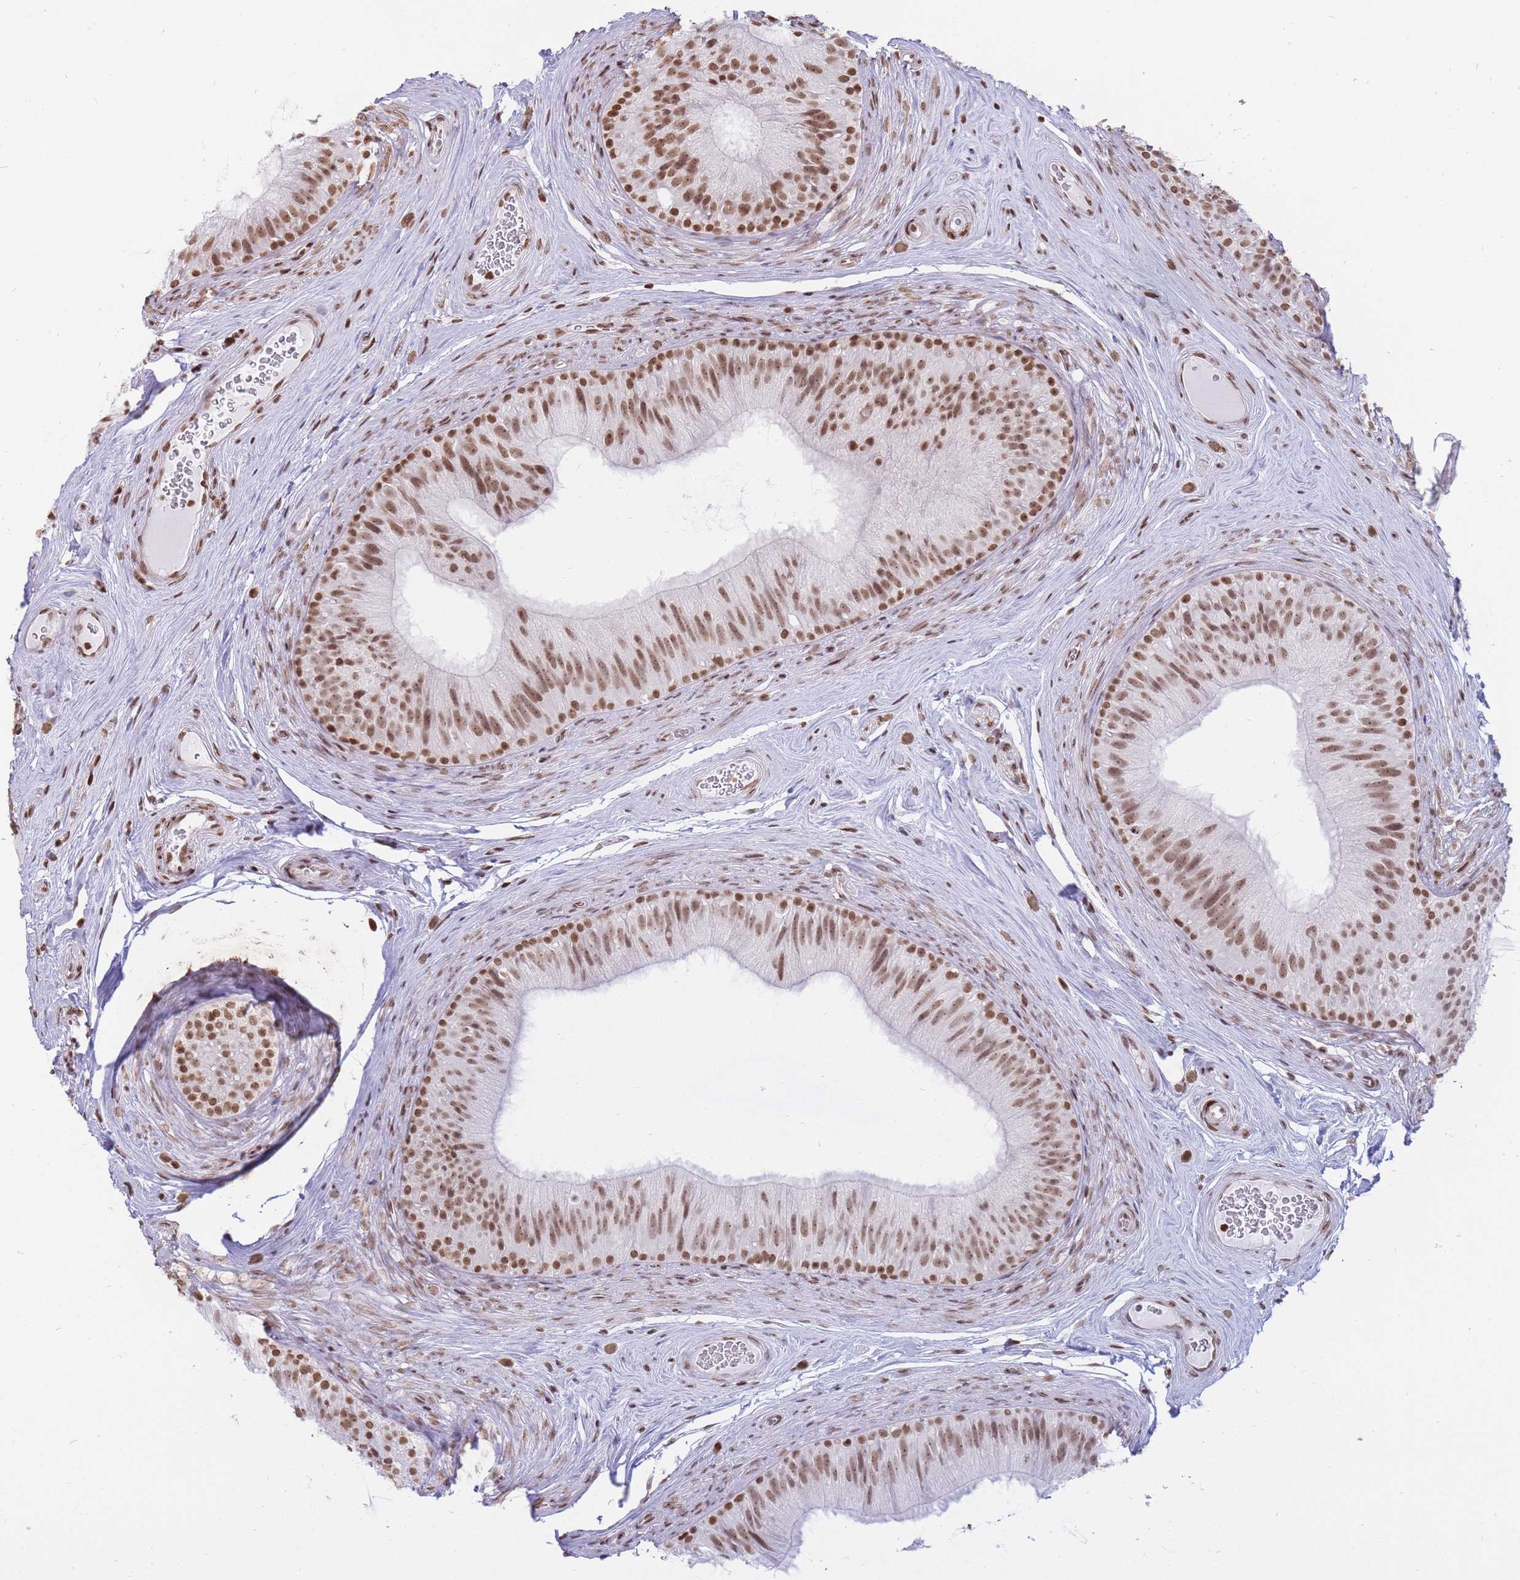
{"staining": {"intensity": "moderate", "quantity": ">75%", "location": "nuclear"}, "tissue": "epididymis", "cell_type": "Glandular cells", "image_type": "normal", "snomed": [{"axis": "morphology", "description": "Normal tissue, NOS"}, {"axis": "topography", "description": "Epididymis"}], "caption": "There is medium levels of moderate nuclear staining in glandular cells of benign epididymis, as demonstrated by immunohistochemical staining (brown color).", "gene": "SHISAL1", "patient": {"sex": "male", "age": 34}}